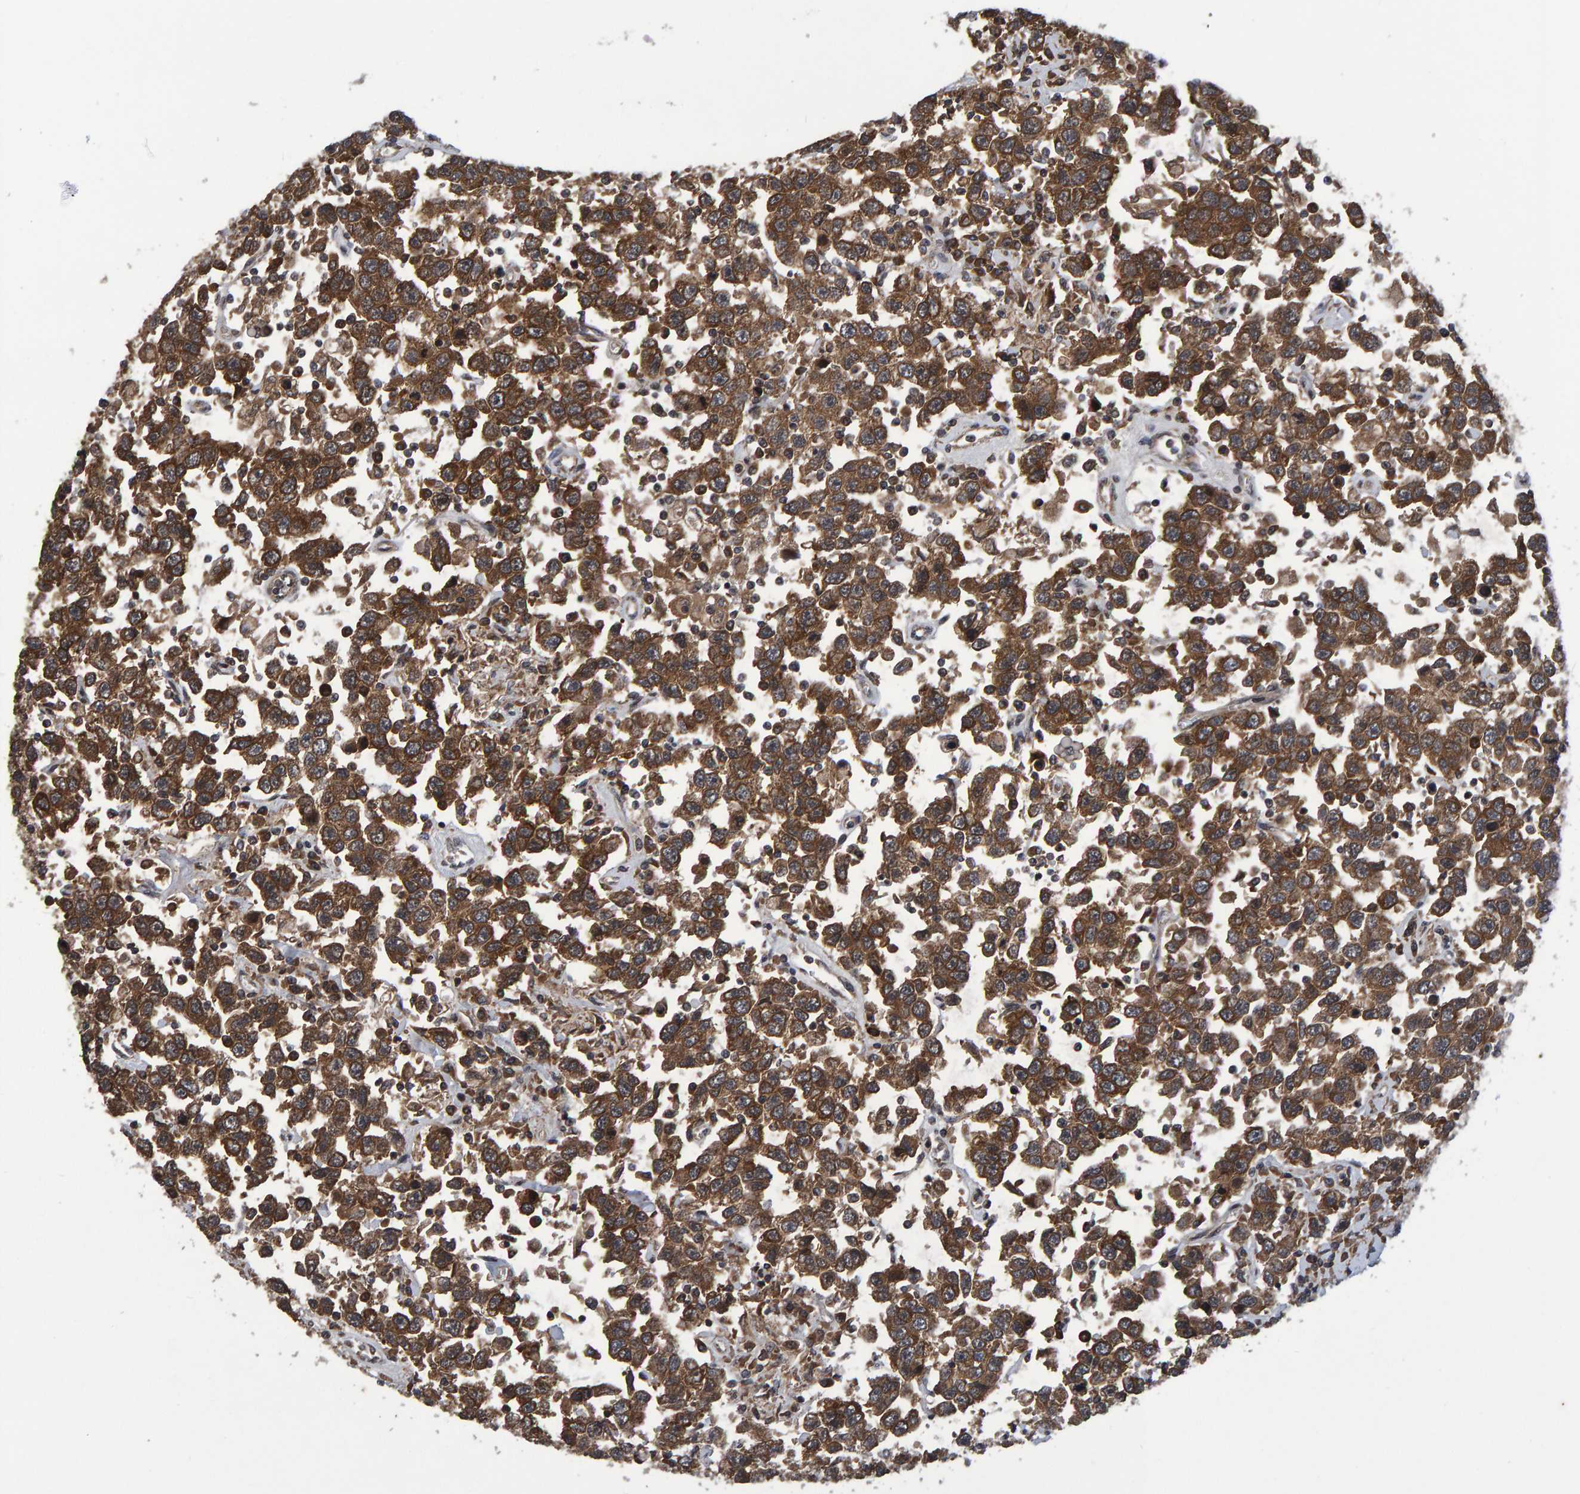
{"staining": {"intensity": "strong", "quantity": ">75%", "location": "cytoplasmic/membranous"}, "tissue": "testis cancer", "cell_type": "Tumor cells", "image_type": "cancer", "snomed": [{"axis": "morphology", "description": "Seminoma, NOS"}, {"axis": "topography", "description": "Testis"}], "caption": "Immunohistochemical staining of human testis cancer (seminoma) demonstrates high levels of strong cytoplasmic/membranous protein staining in approximately >75% of tumor cells. Ihc stains the protein of interest in brown and the nuclei are stained blue.", "gene": "GAB2", "patient": {"sex": "male", "age": 41}}